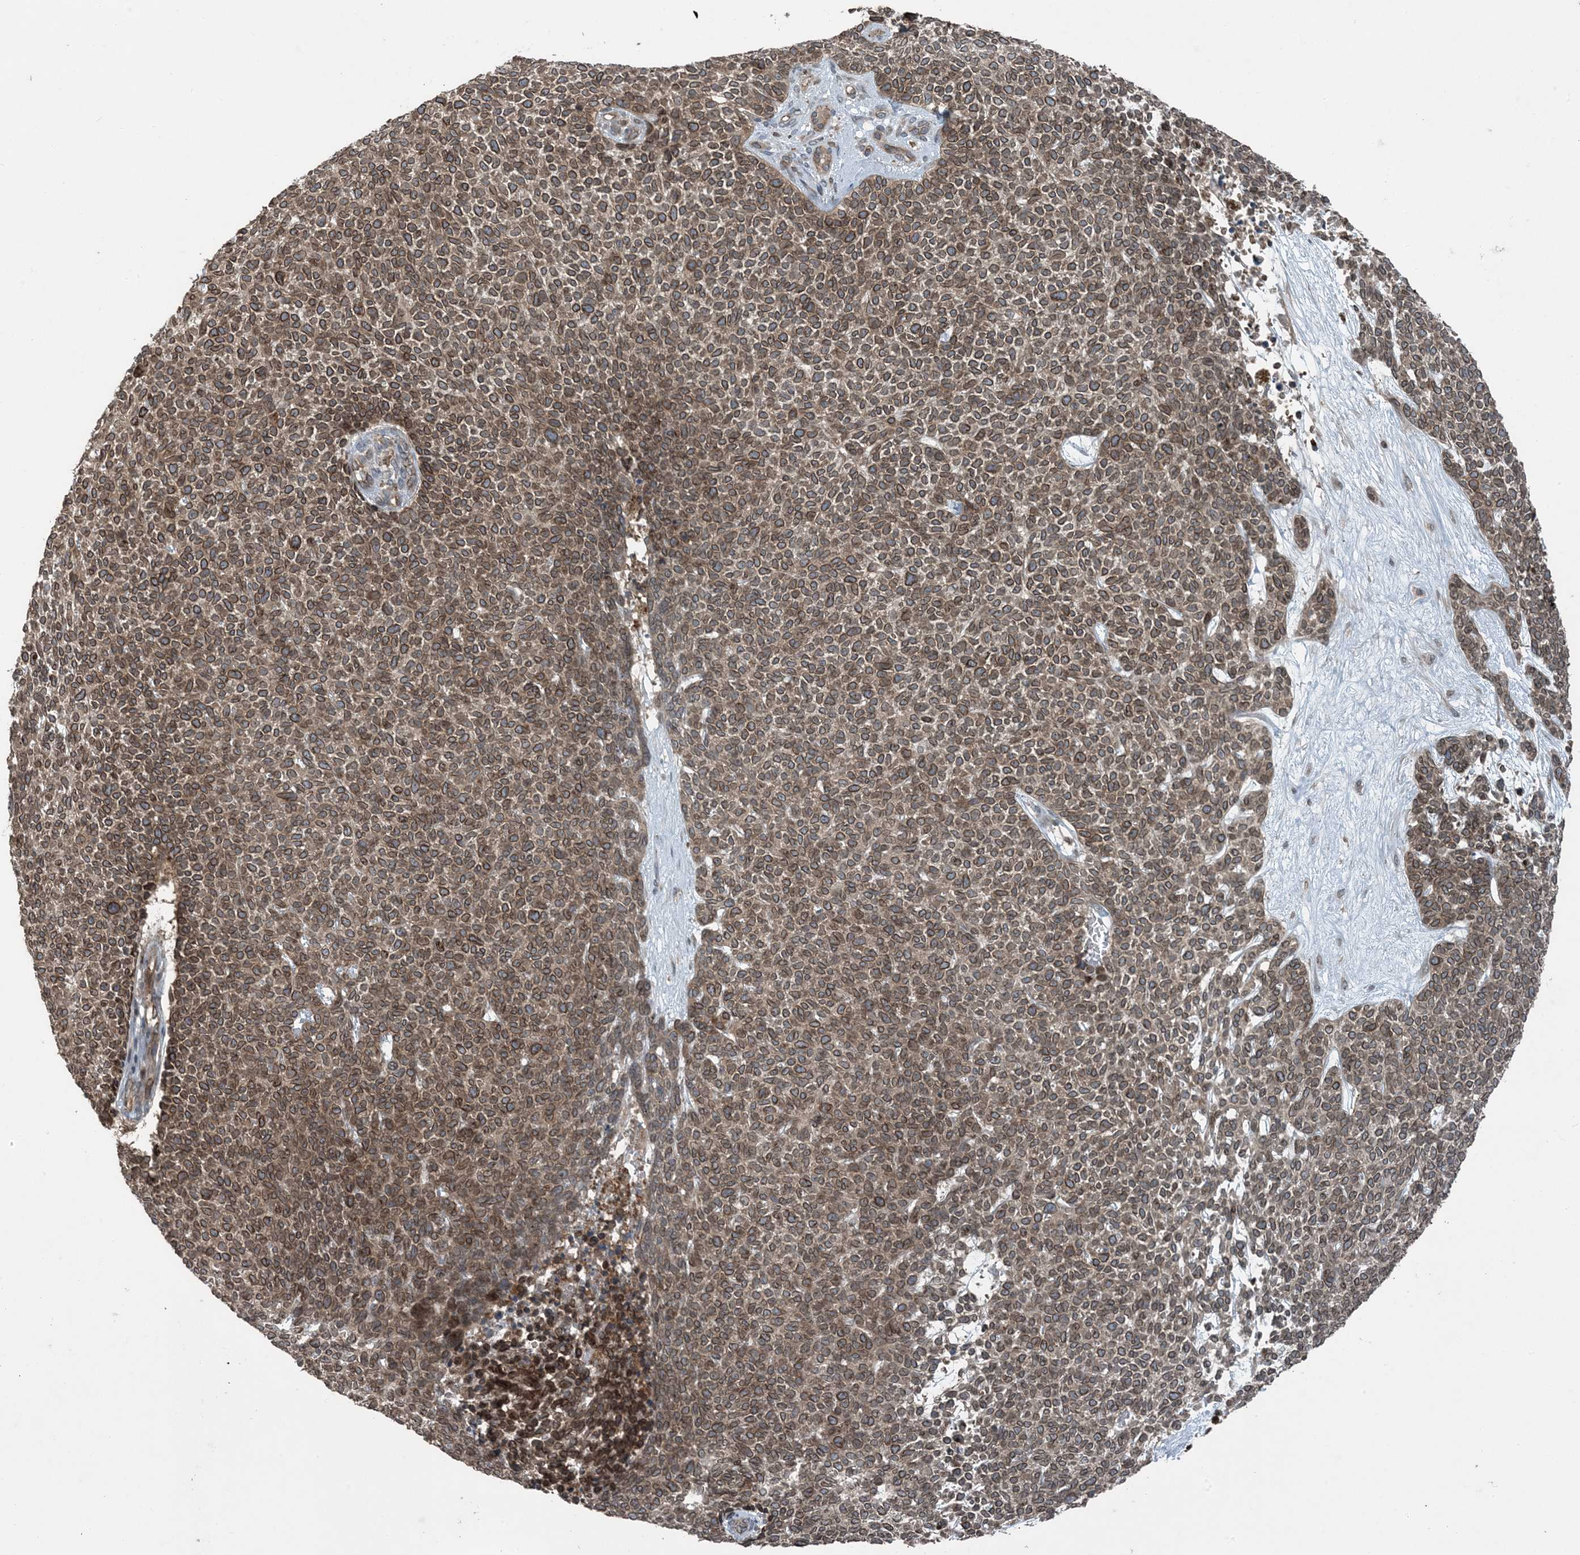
{"staining": {"intensity": "moderate", "quantity": ">75%", "location": "cytoplasmic/membranous,nuclear"}, "tissue": "skin cancer", "cell_type": "Tumor cells", "image_type": "cancer", "snomed": [{"axis": "morphology", "description": "Basal cell carcinoma"}, {"axis": "topography", "description": "Skin"}], "caption": "The photomicrograph exhibits a brown stain indicating the presence of a protein in the cytoplasmic/membranous and nuclear of tumor cells in skin basal cell carcinoma.", "gene": "ZFAND2B", "patient": {"sex": "female", "age": 84}}